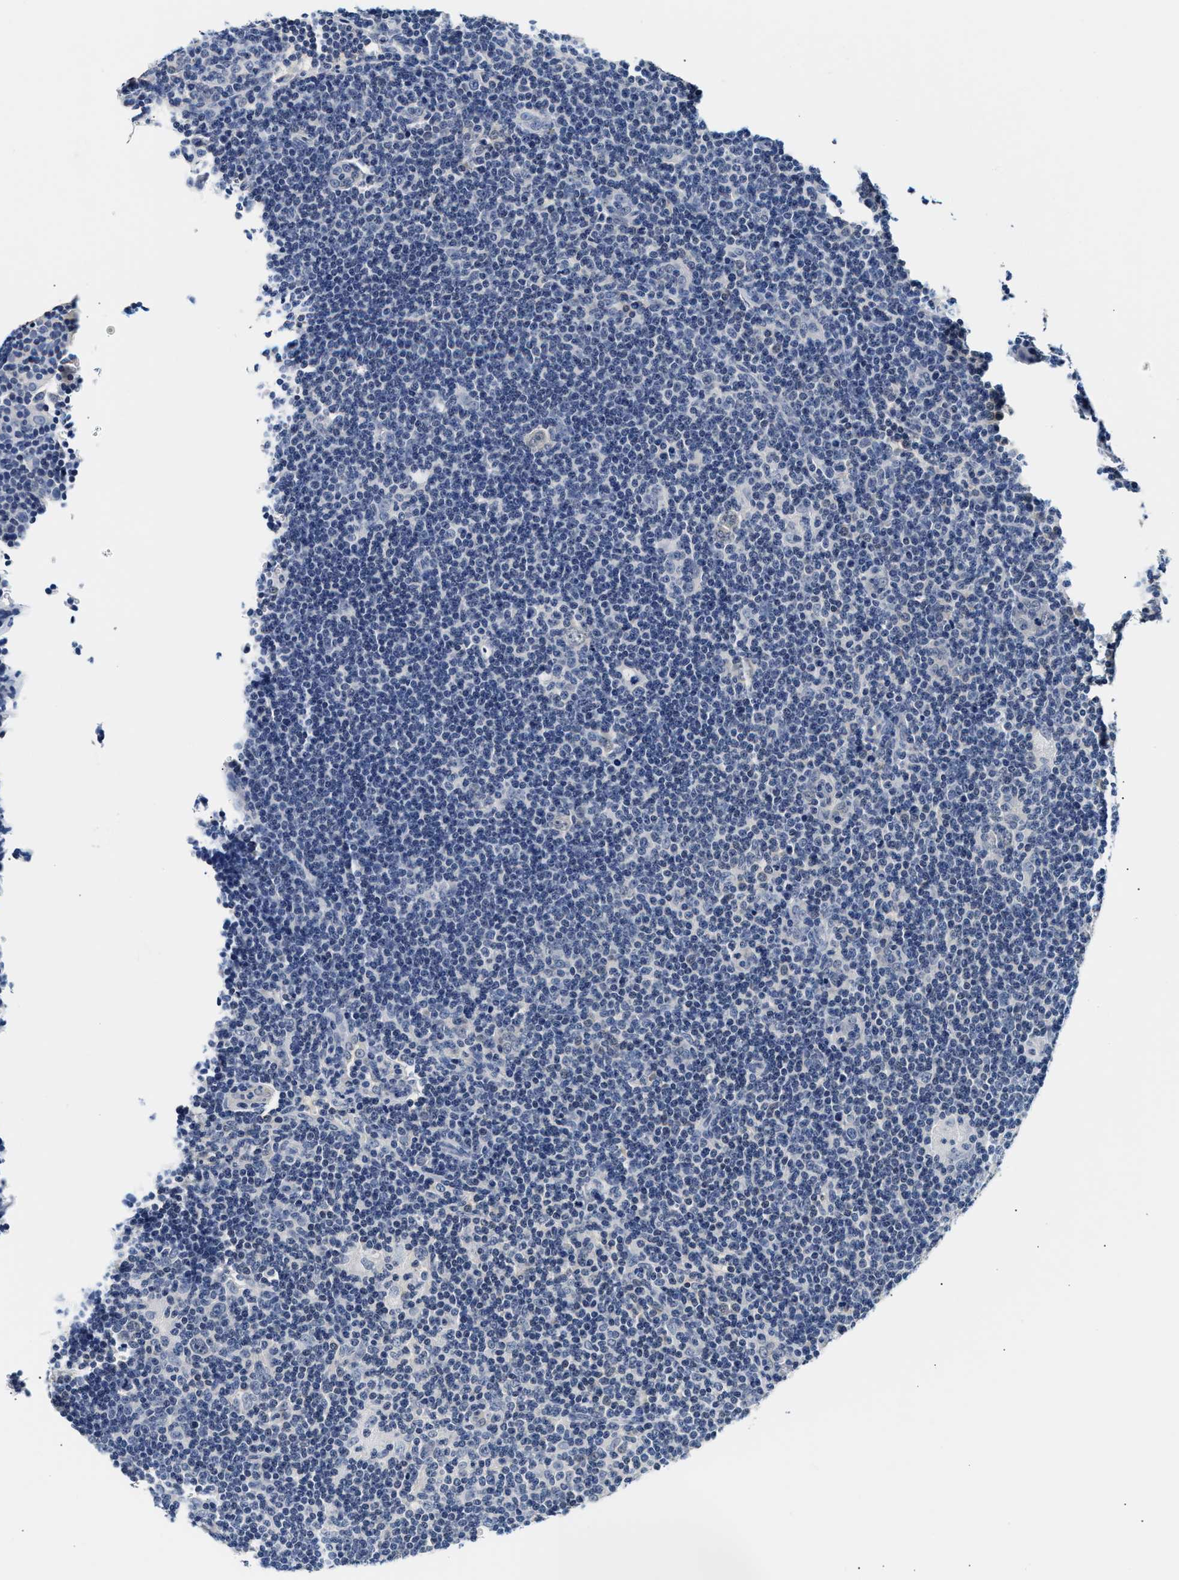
{"staining": {"intensity": "negative", "quantity": "none", "location": "none"}, "tissue": "lymphoma", "cell_type": "Tumor cells", "image_type": "cancer", "snomed": [{"axis": "morphology", "description": "Hodgkin's disease, NOS"}, {"axis": "topography", "description": "Lymph node"}], "caption": "The photomicrograph reveals no significant staining in tumor cells of lymphoma.", "gene": "UCHL3", "patient": {"sex": "female", "age": 57}}